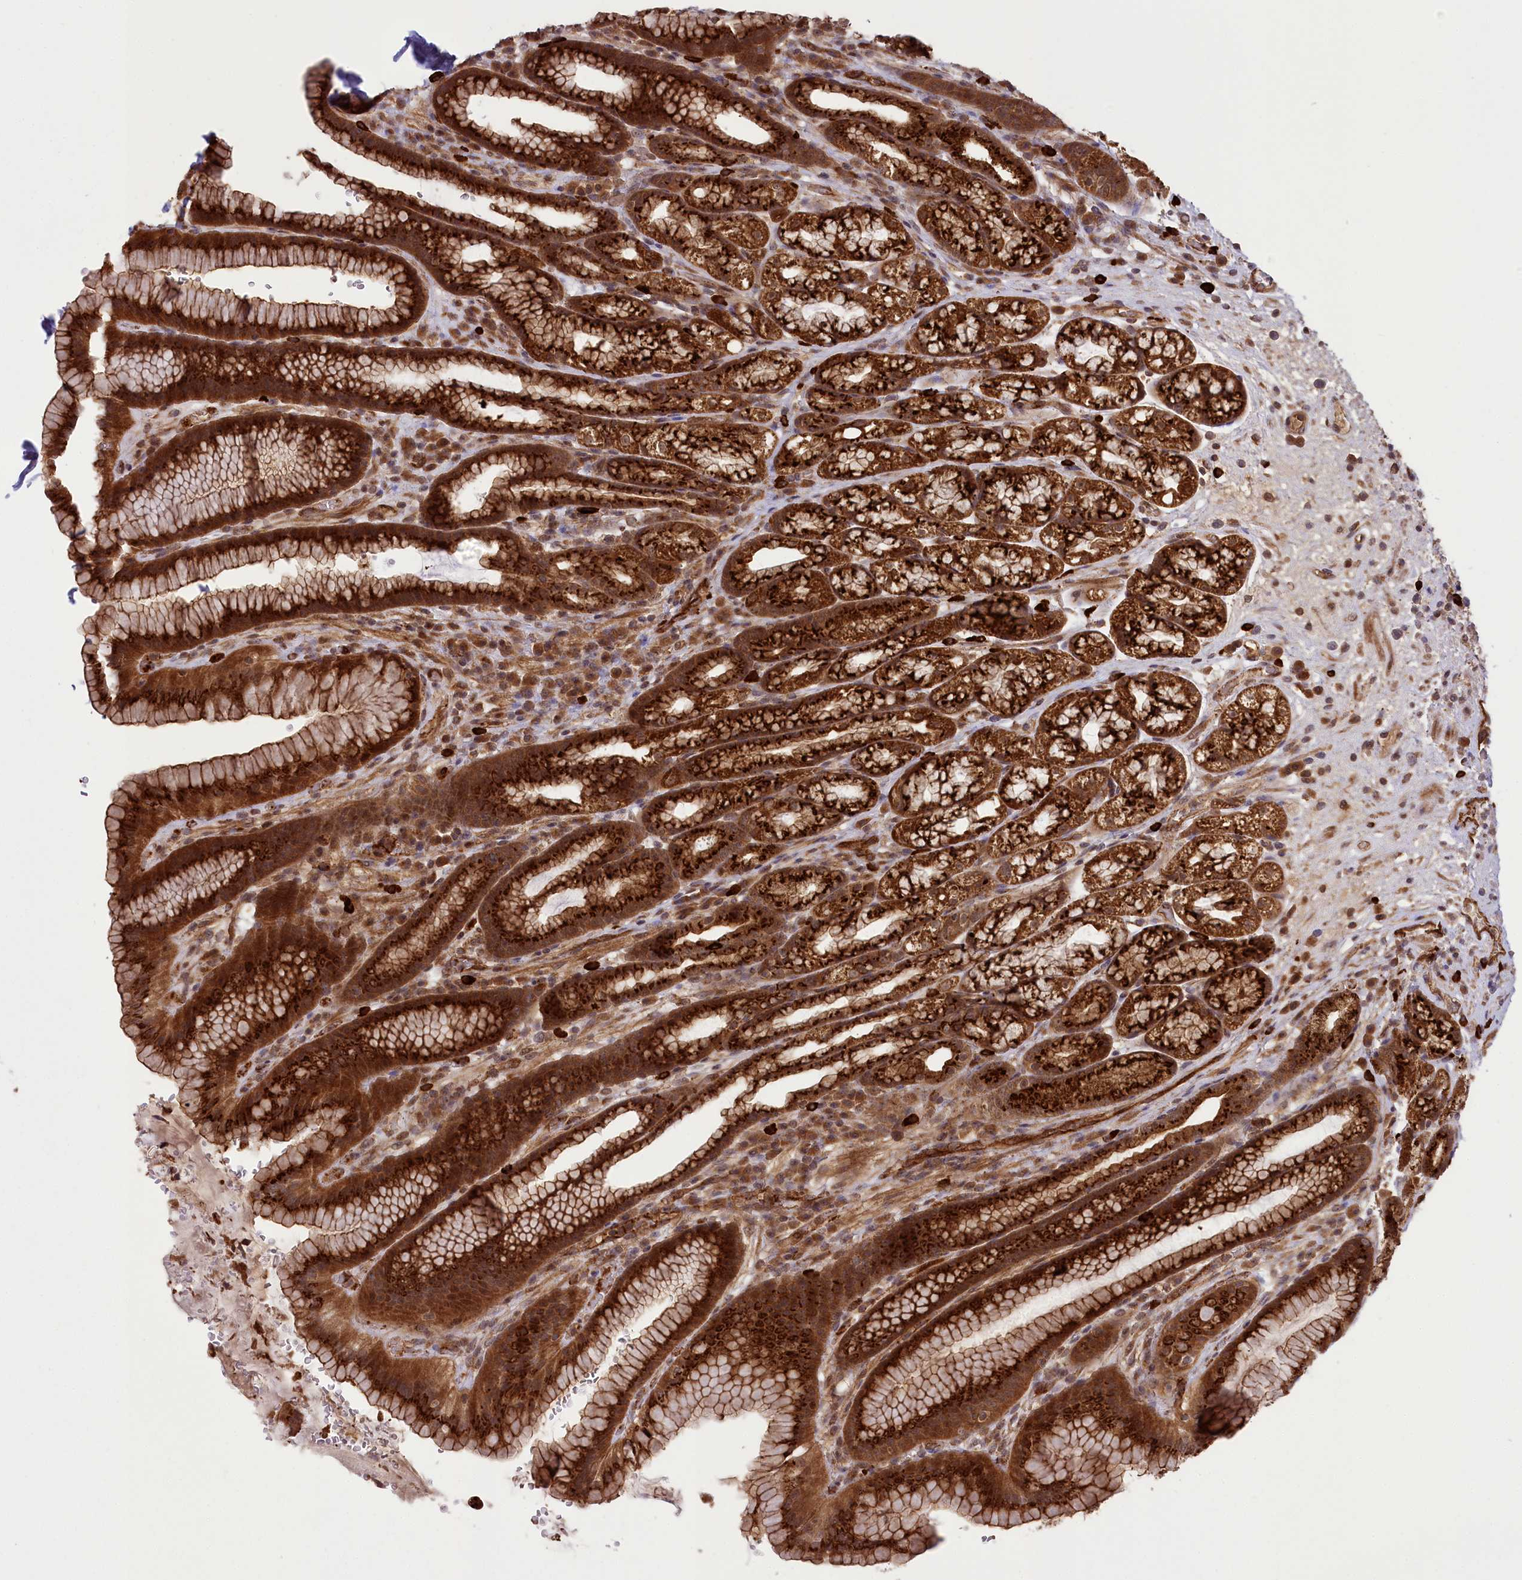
{"staining": {"intensity": "strong", "quantity": ">75%", "location": "cytoplasmic/membranous"}, "tissue": "stomach", "cell_type": "Glandular cells", "image_type": "normal", "snomed": [{"axis": "morphology", "description": "Normal tissue, NOS"}, {"axis": "morphology", "description": "Adenocarcinoma, NOS"}, {"axis": "topography", "description": "Stomach"}], "caption": "This histopathology image exhibits IHC staining of benign human stomach, with high strong cytoplasmic/membranous positivity in approximately >75% of glandular cells.", "gene": "CARD19", "patient": {"sex": "male", "age": 57}}